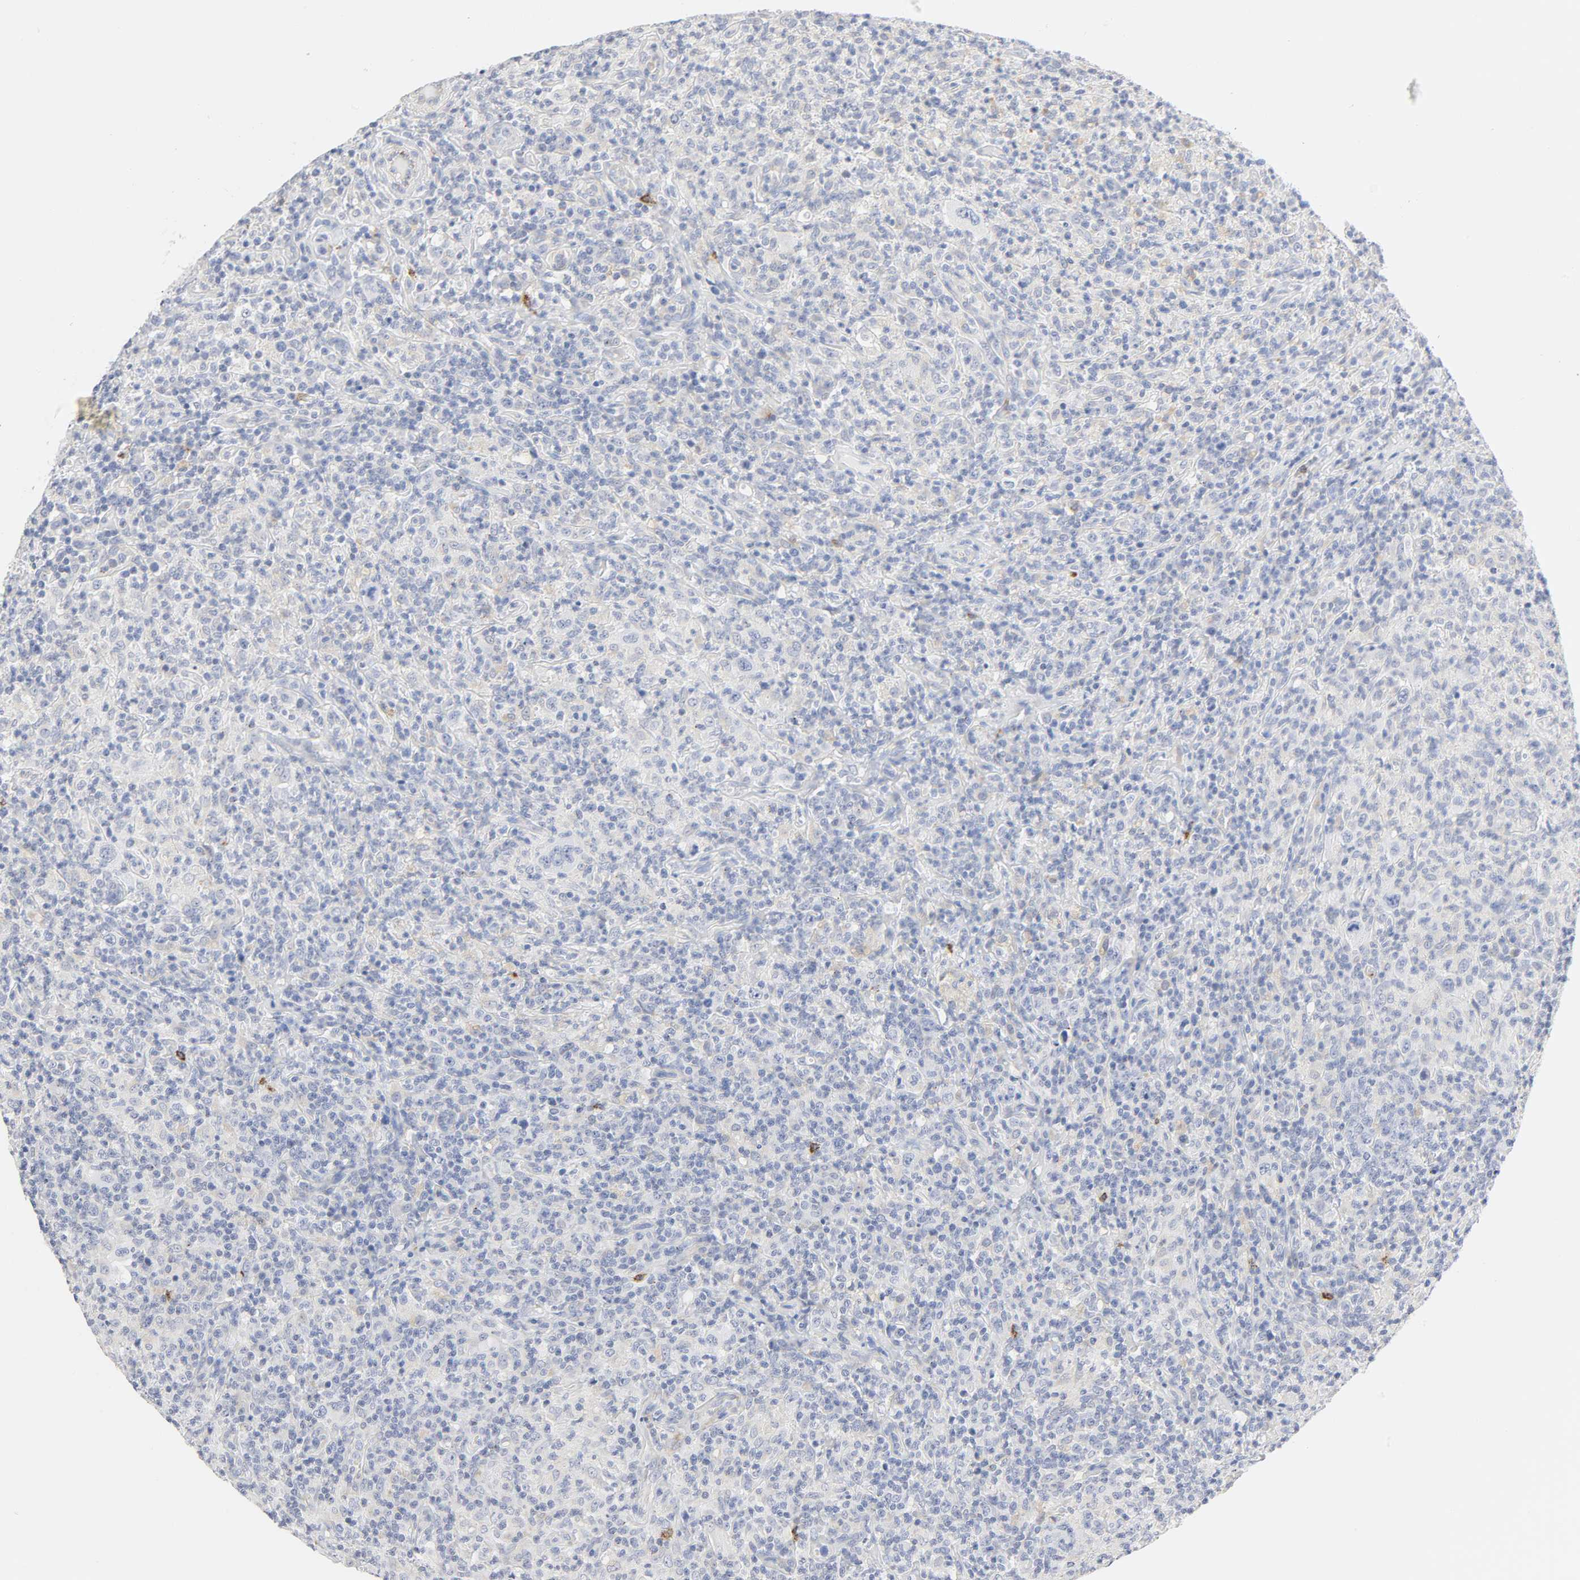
{"staining": {"intensity": "negative", "quantity": "none", "location": "none"}, "tissue": "lymphoma", "cell_type": "Tumor cells", "image_type": "cancer", "snomed": [{"axis": "morphology", "description": "Hodgkin's disease, NOS"}, {"axis": "topography", "description": "Lymph node"}], "caption": "Hodgkin's disease was stained to show a protein in brown. There is no significant positivity in tumor cells.", "gene": "MAGEB17", "patient": {"sex": "male", "age": 65}}